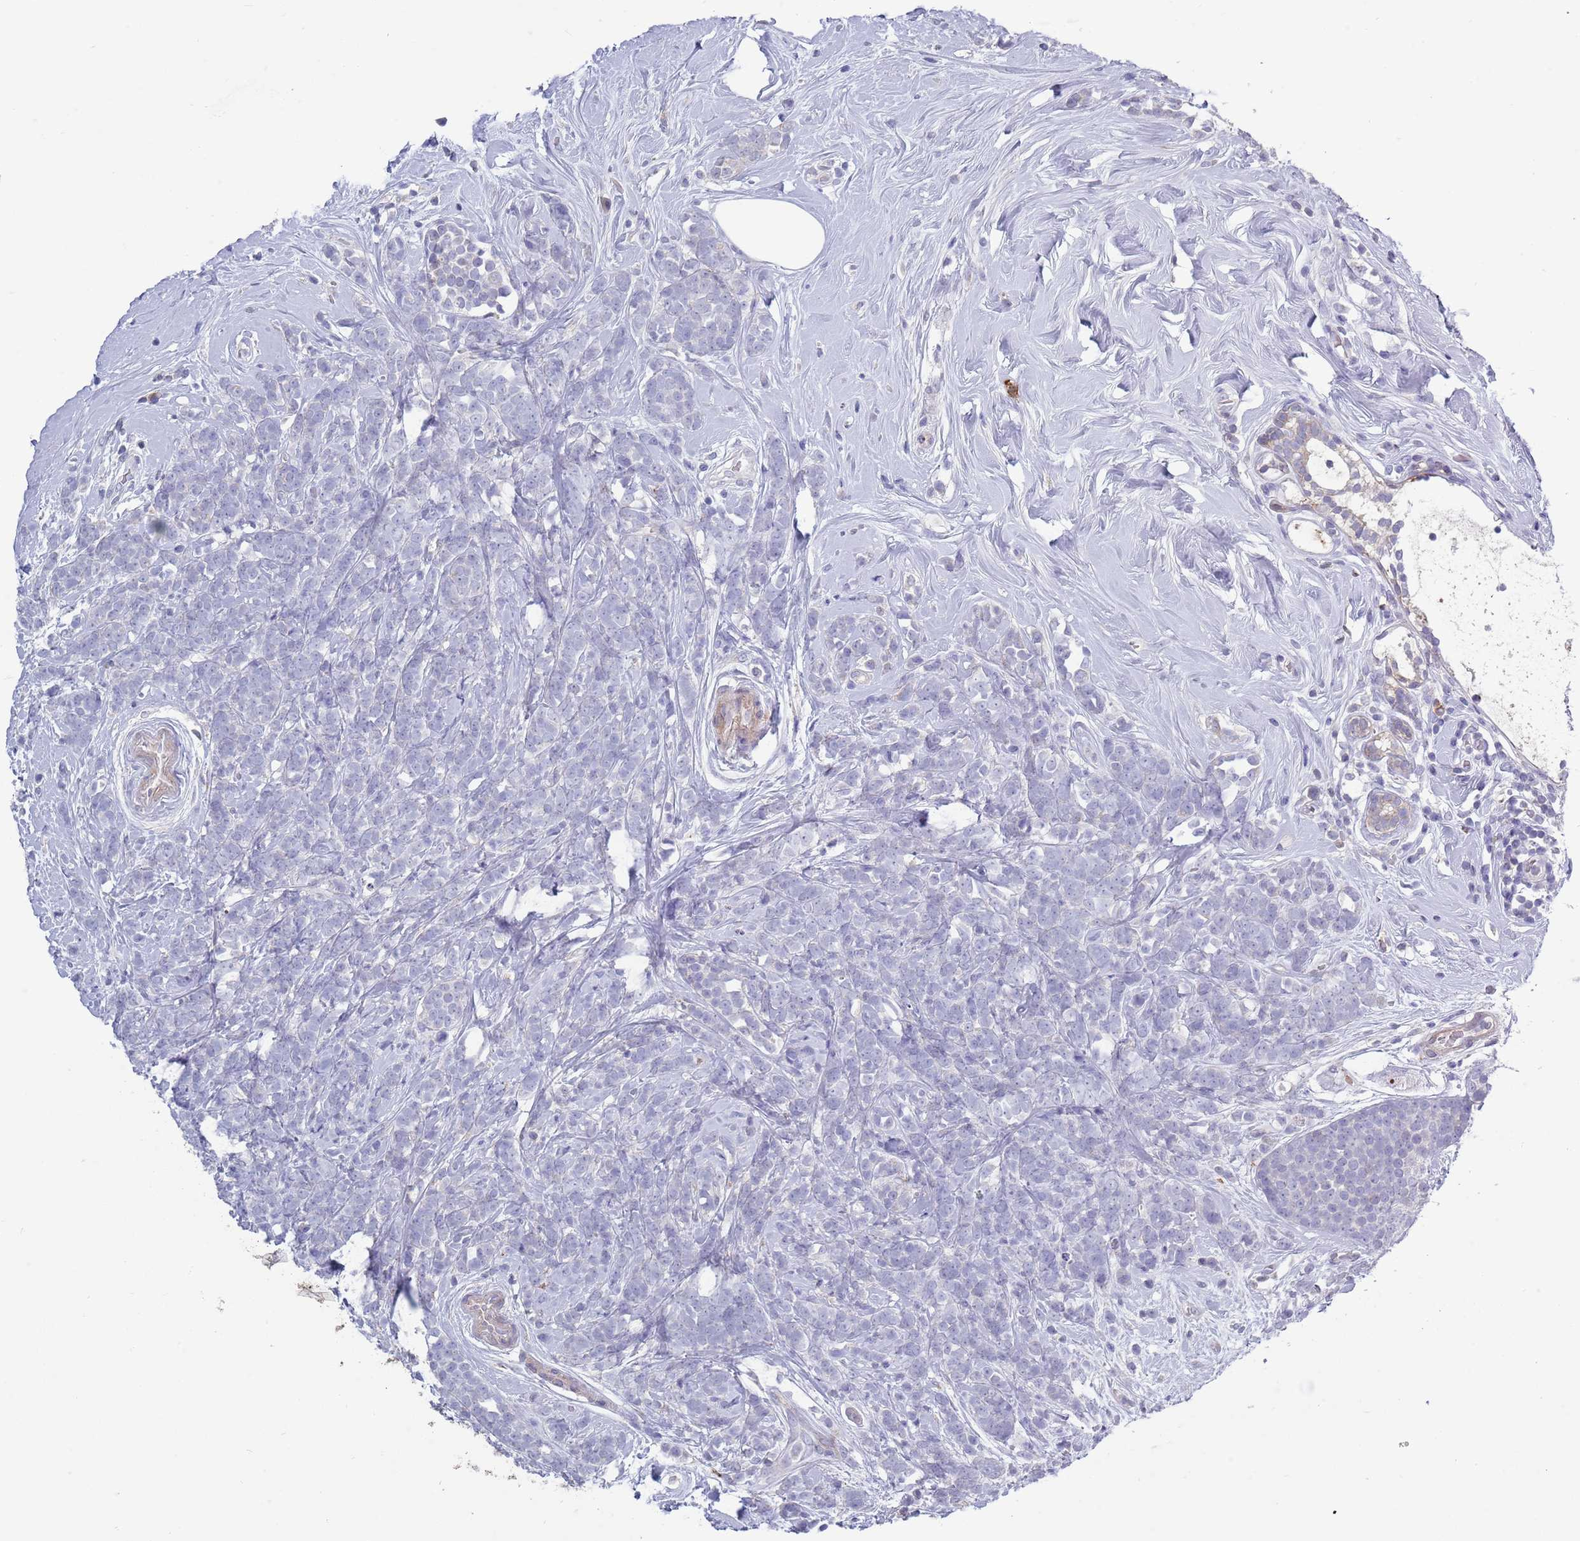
{"staining": {"intensity": "negative", "quantity": "none", "location": "none"}, "tissue": "breast cancer", "cell_type": "Tumor cells", "image_type": "cancer", "snomed": [{"axis": "morphology", "description": "Lobular carcinoma"}, {"axis": "topography", "description": "Breast"}], "caption": "An immunohistochemistry (IHC) micrograph of breast lobular carcinoma is shown. There is no staining in tumor cells of breast lobular carcinoma. The staining was performed using DAB to visualize the protein expression in brown, while the nuclei were stained in blue with hematoxylin (Magnification: 20x).", "gene": "ACSBG1", "patient": {"sex": "female", "age": 58}}